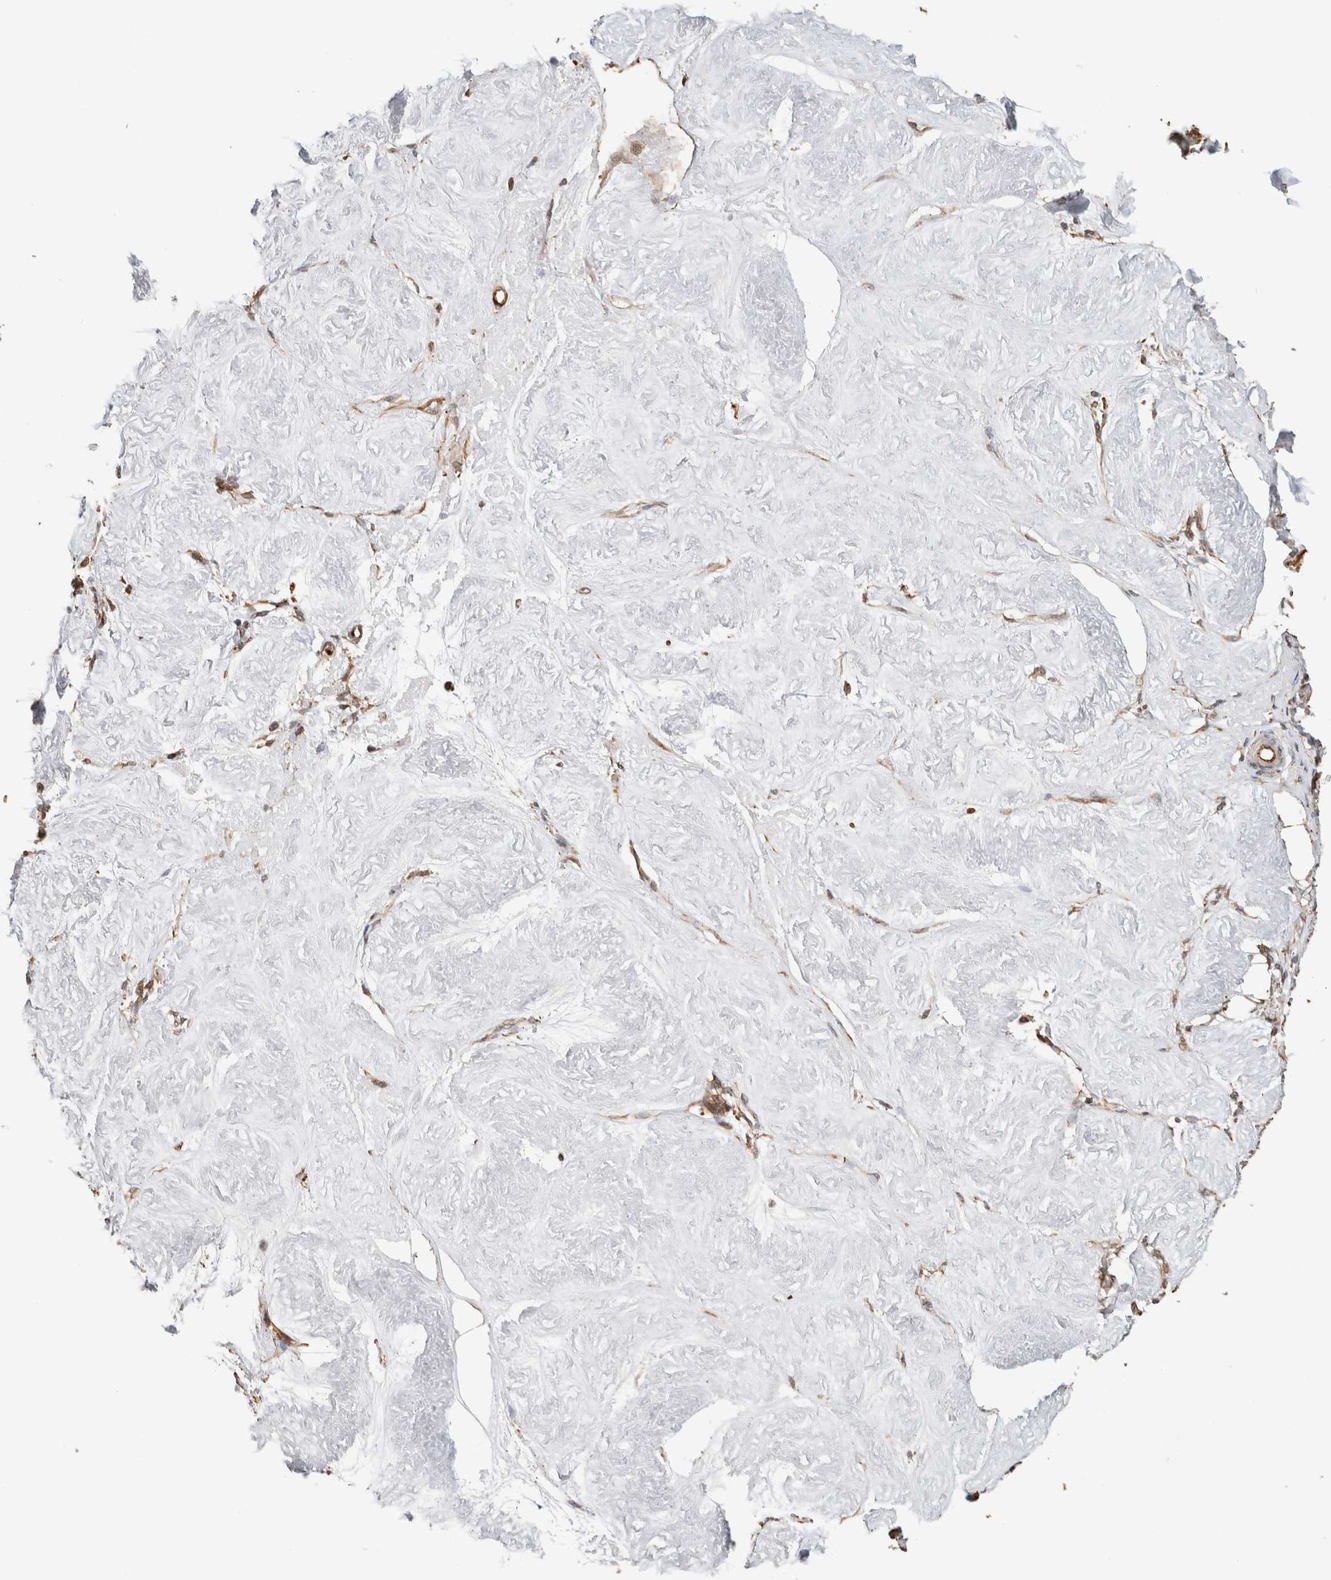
{"staining": {"intensity": "moderate", "quantity": ">75%", "location": "cytoplasmic/membranous"}, "tissue": "adipose tissue", "cell_type": "Adipocytes", "image_type": "normal", "snomed": [{"axis": "morphology", "description": "Normal tissue, NOS"}, {"axis": "topography", "description": "Vascular tissue"}, {"axis": "topography", "description": "Fallopian tube"}, {"axis": "topography", "description": "Ovary"}], "caption": "About >75% of adipocytes in benign adipose tissue show moderate cytoplasmic/membranous protein expression as visualized by brown immunohistochemical staining.", "gene": "OTUD6B", "patient": {"sex": "female", "age": 67}}